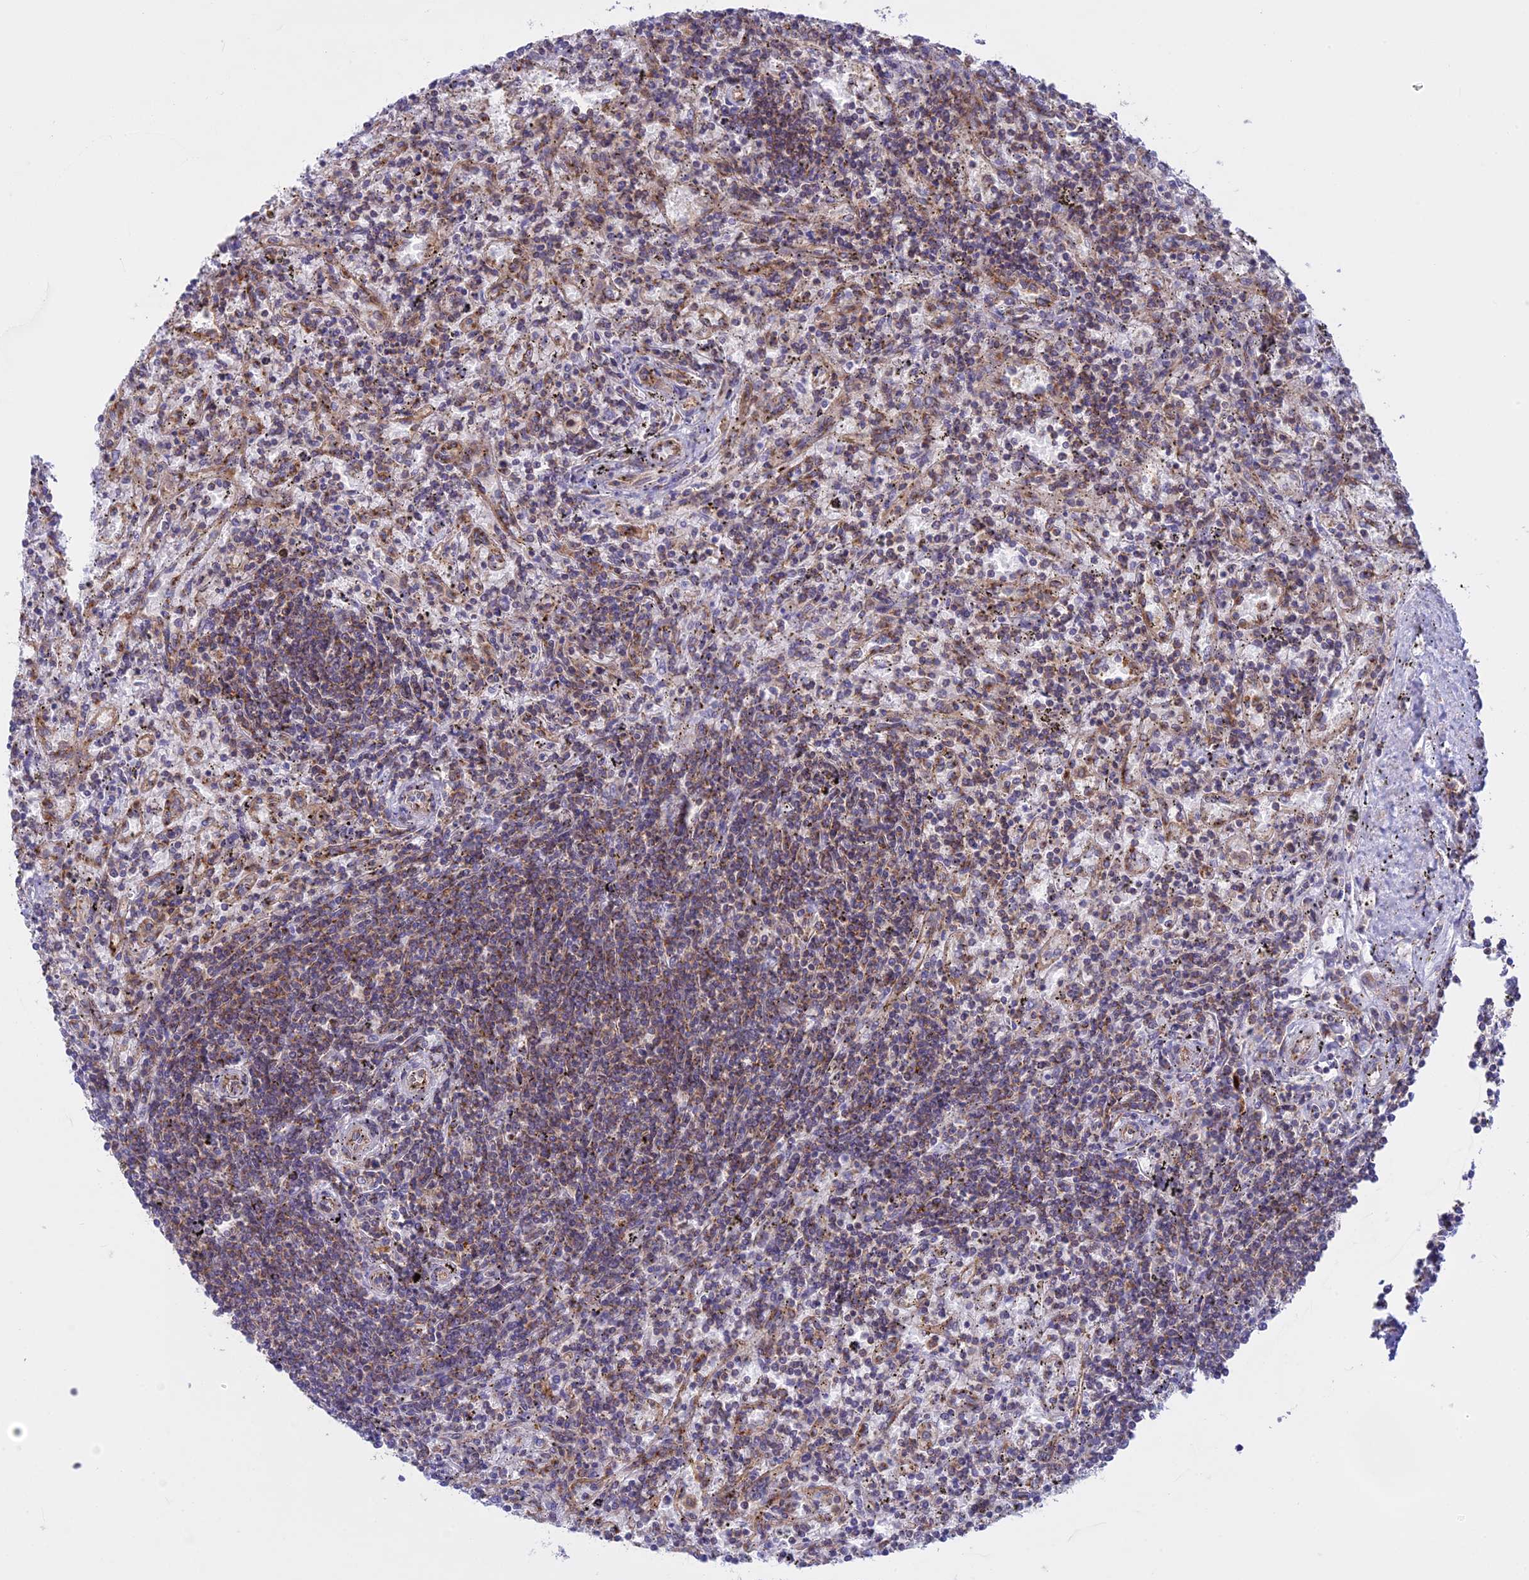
{"staining": {"intensity": "weak", "quantity": "25%-75%", "location": "cytoplasmic/membranous"}, "tissue": "lymphoma", "cell_type": "Tumor cells", "image_type": "cancer", "snomed": [{"axis": "morphology", "description": "Malignant lymphoma, non-Hodgkin's type, Low grade"}, {"axis": "topography", "description": "Spleen"}], "caption": "Protein staining reveals weak cytoplasmic/membranous expression in about 25%-75% of tumor cells in low-grade malignant lymphoma, non-Hodgkin's type.", "gene": "CLINT1", "patient": {"sex": "male", "age": 76}}